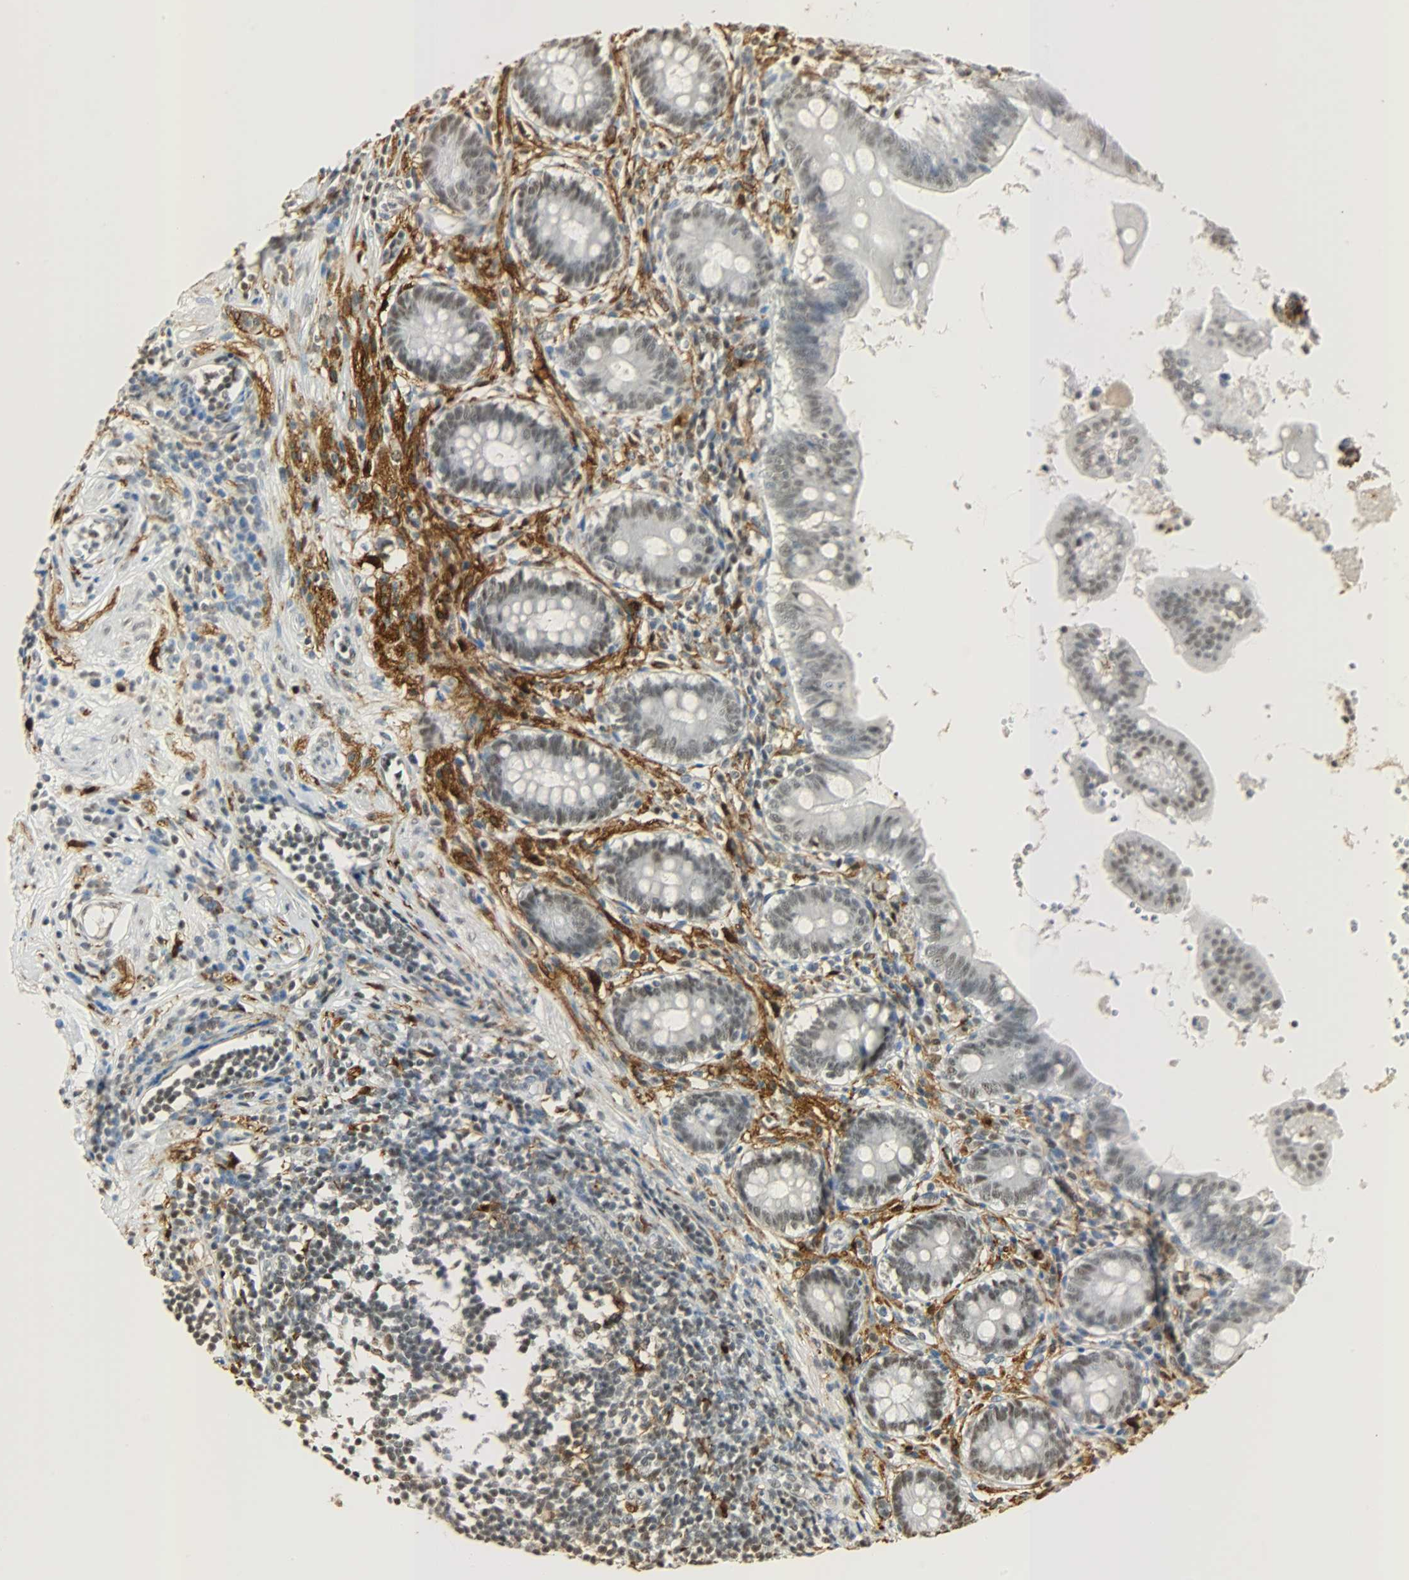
{"staining": {"intensity": "weak", "quantity": ">75%", "location": "nuclear"}, "tissue": "appendix", "cell_type": "Glandular cells", "image_type": "normal", "snomed": [{"axis": "morphology", "description": "Normal tissue, NOS"}, {"axis": "topography", "description": "Appendix"}], "caption": "A brown stain highlights weak nuclear expression of a protein in glandular cells of unremarkable appendix.", "gene": "NGFR", "patient": {"sex": "female", "age": 50}}